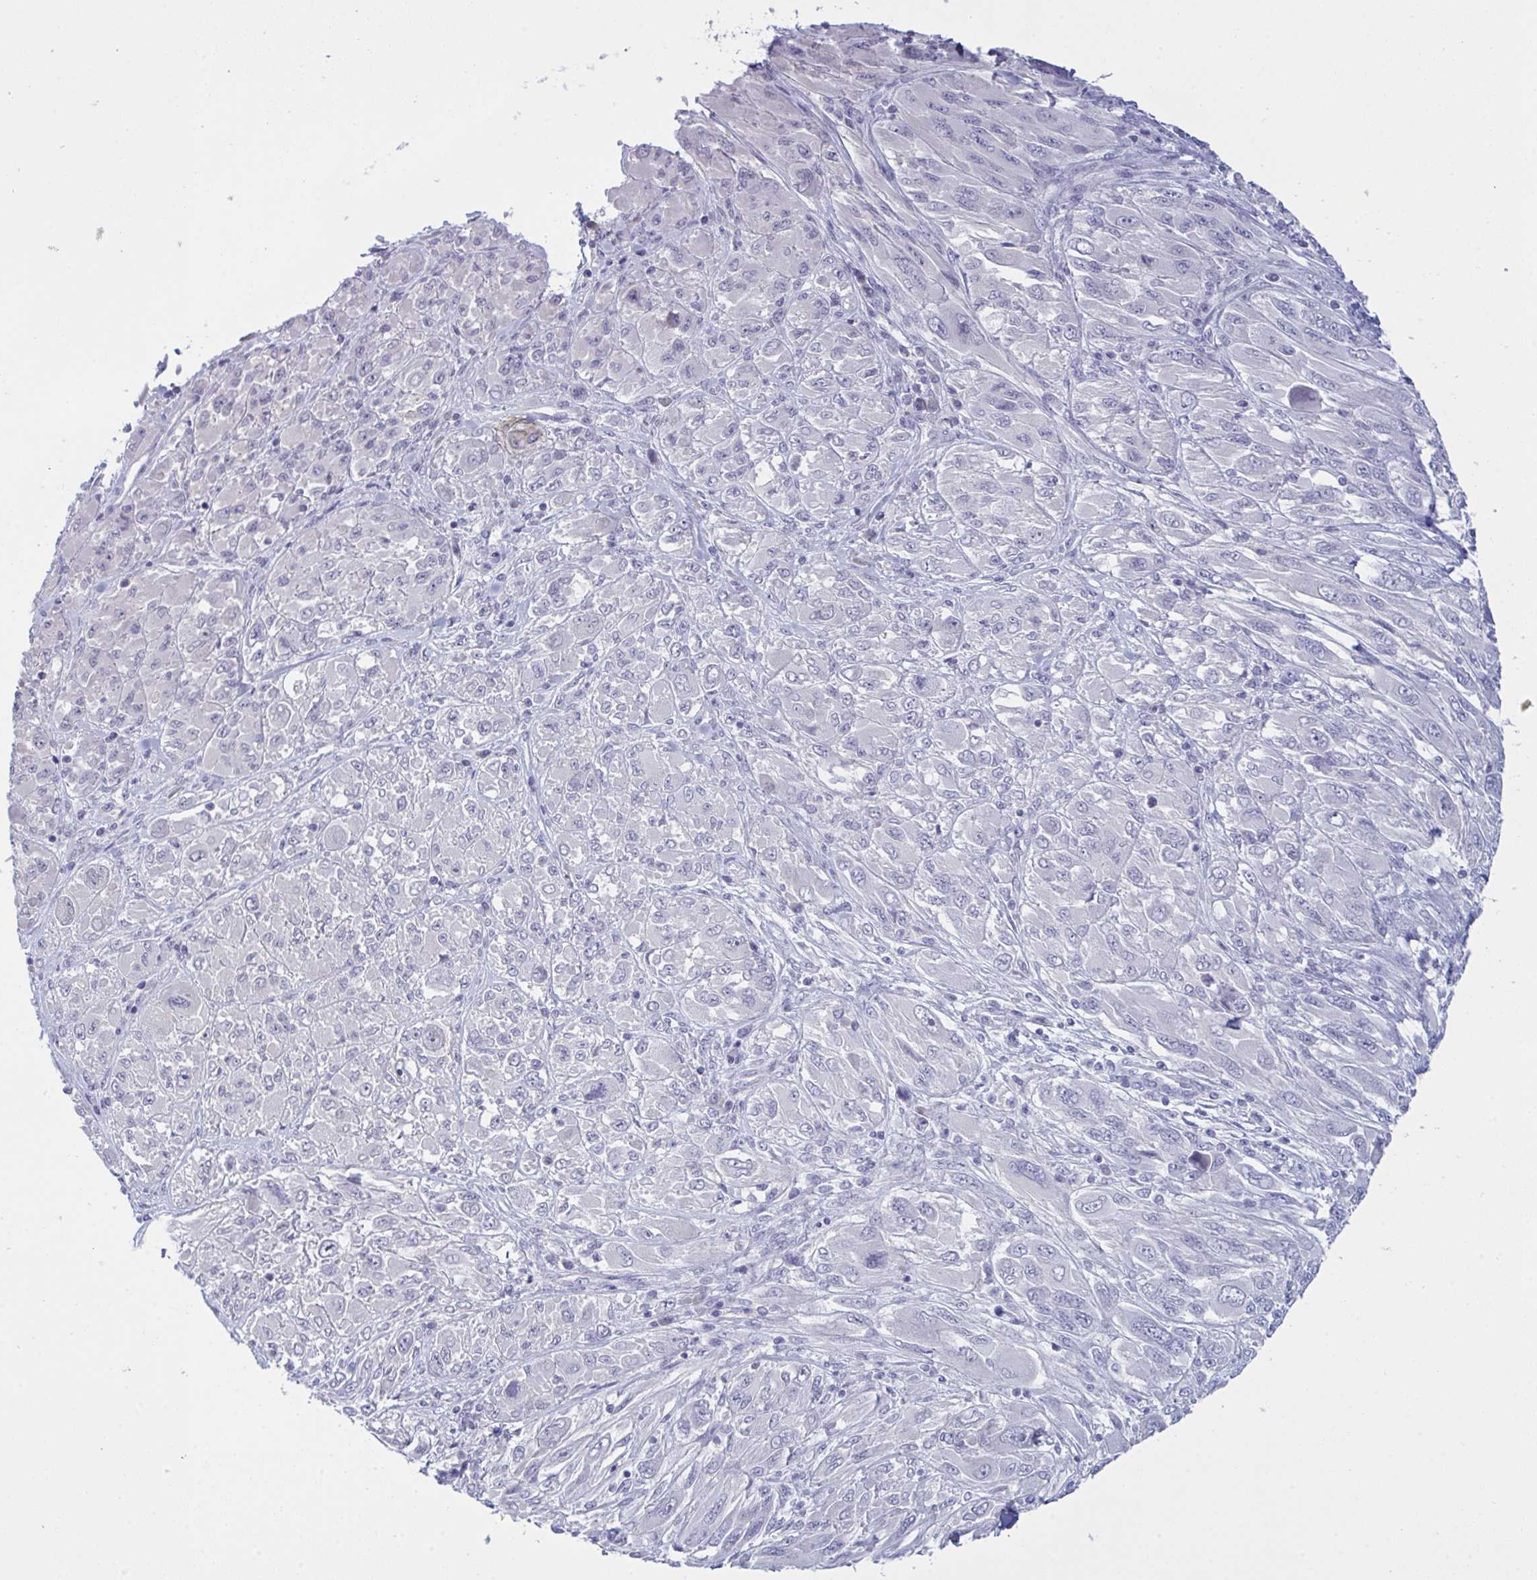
{"staining": {"intensity": "negative", "quantity": "none", "location": "none"}, "tissue": "melanoma", "cell_type": "Tumor cells", "image_type": "cancer", "snomed": [{"axis": "morphology", "description": "Malignant melanoma, NOS"}, {"axis": "topography", "description": "Skin"}], "caption": "This is an immunohistochemistry (IHC) micrograph of human malignant melanoma. There is no positivity in tumor cells.", "gene": "TENT5D", "patient": {"sex": "female", "age": 91}}